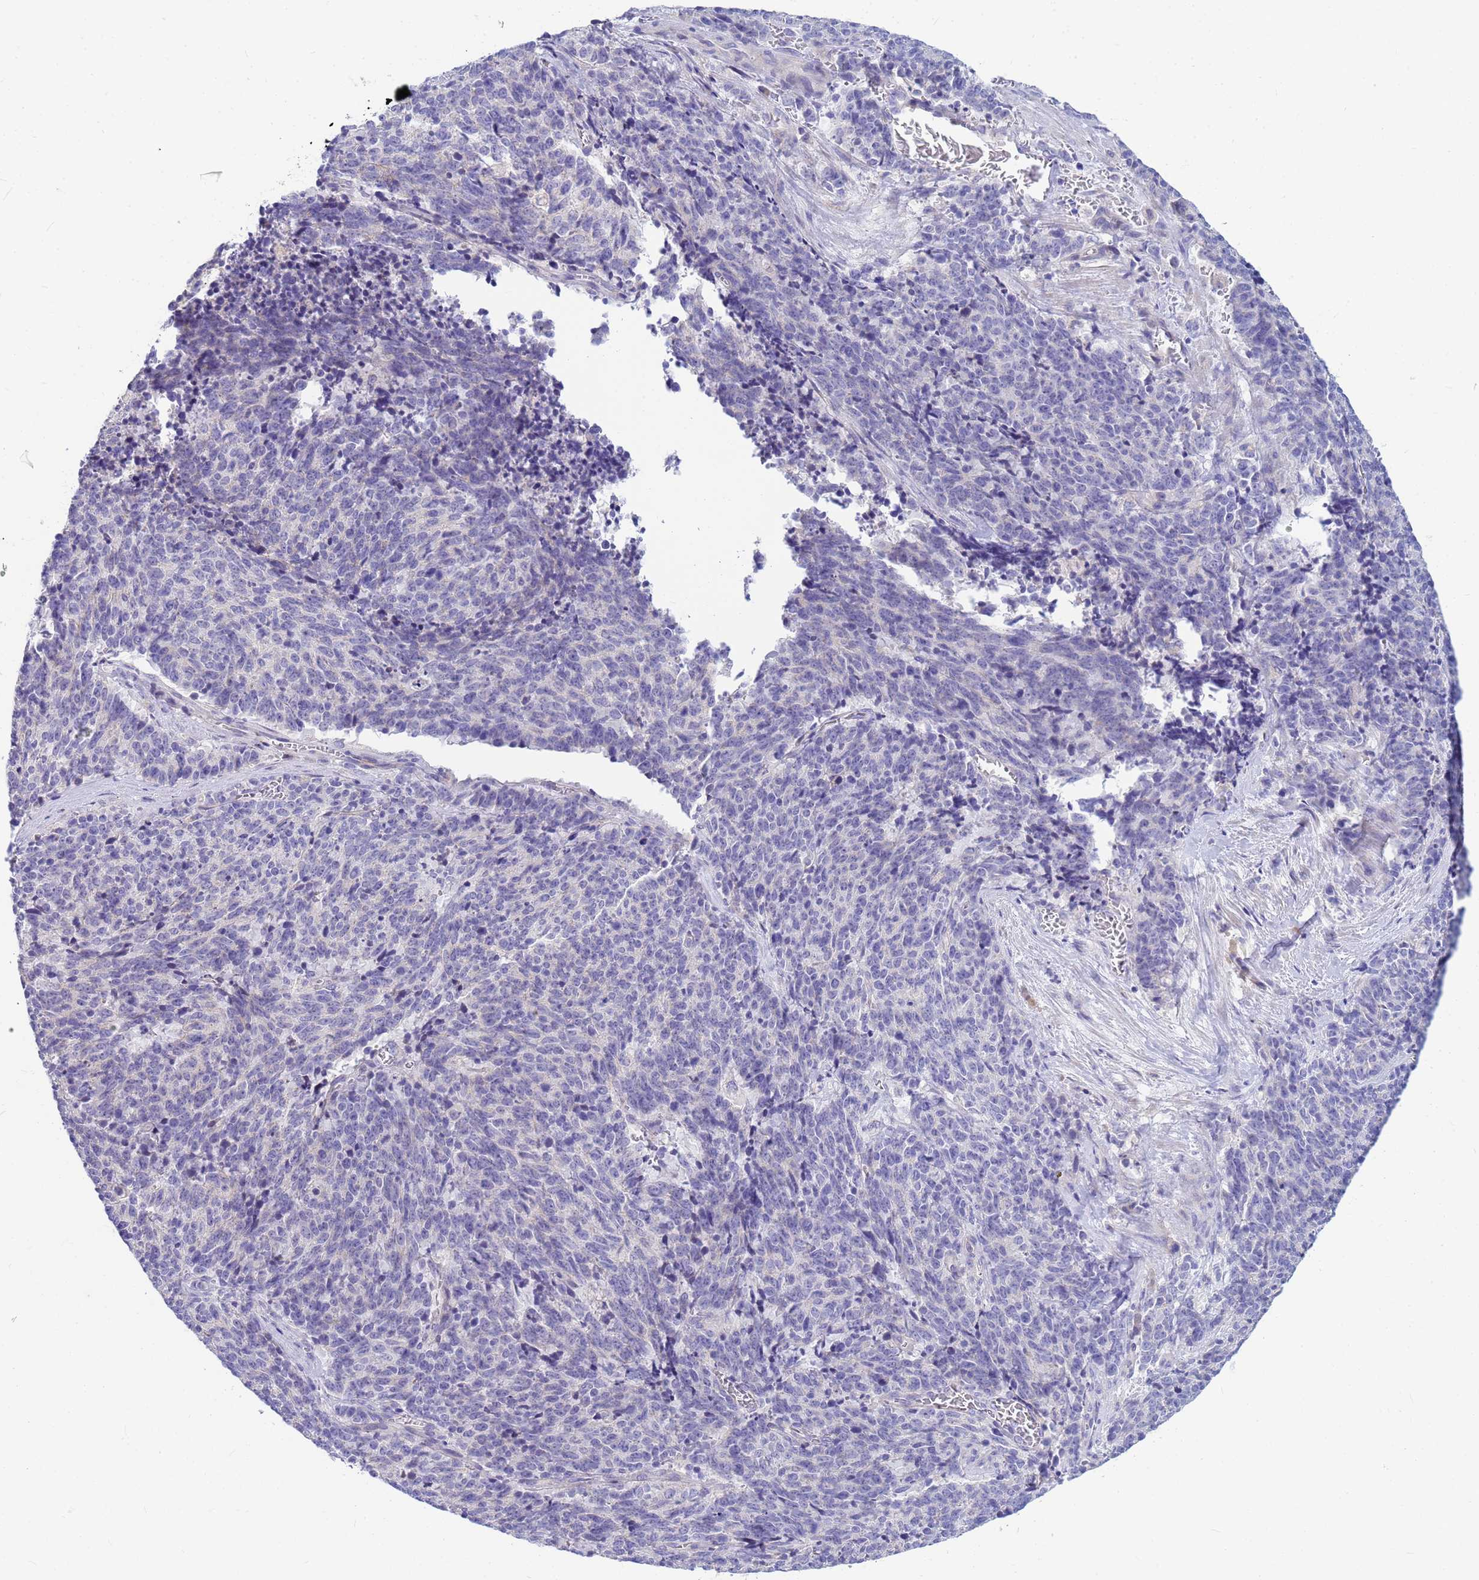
{"staining": {"intensity": "negative", "quantity": "none", "location": "none"}, "tissue": "cervical cancer", "cell_type": "Tumor cells", "image_type": "cancer", "snomed": [{"axis": "morphology", "description": "Squamous cell carcinoma, NOS"}, {"axis": "topography", "description": "Cervix"}], "caption": "The image demonstrates no staining of tumor cells in squamous cell carcinoma (cervical). (DAB (3,3'-diaminobenzidine) IHC visualized using brightfield microscopy, high magnification).", "gene": "DPRX", "patient": {"sex": "female", "age": 29}}